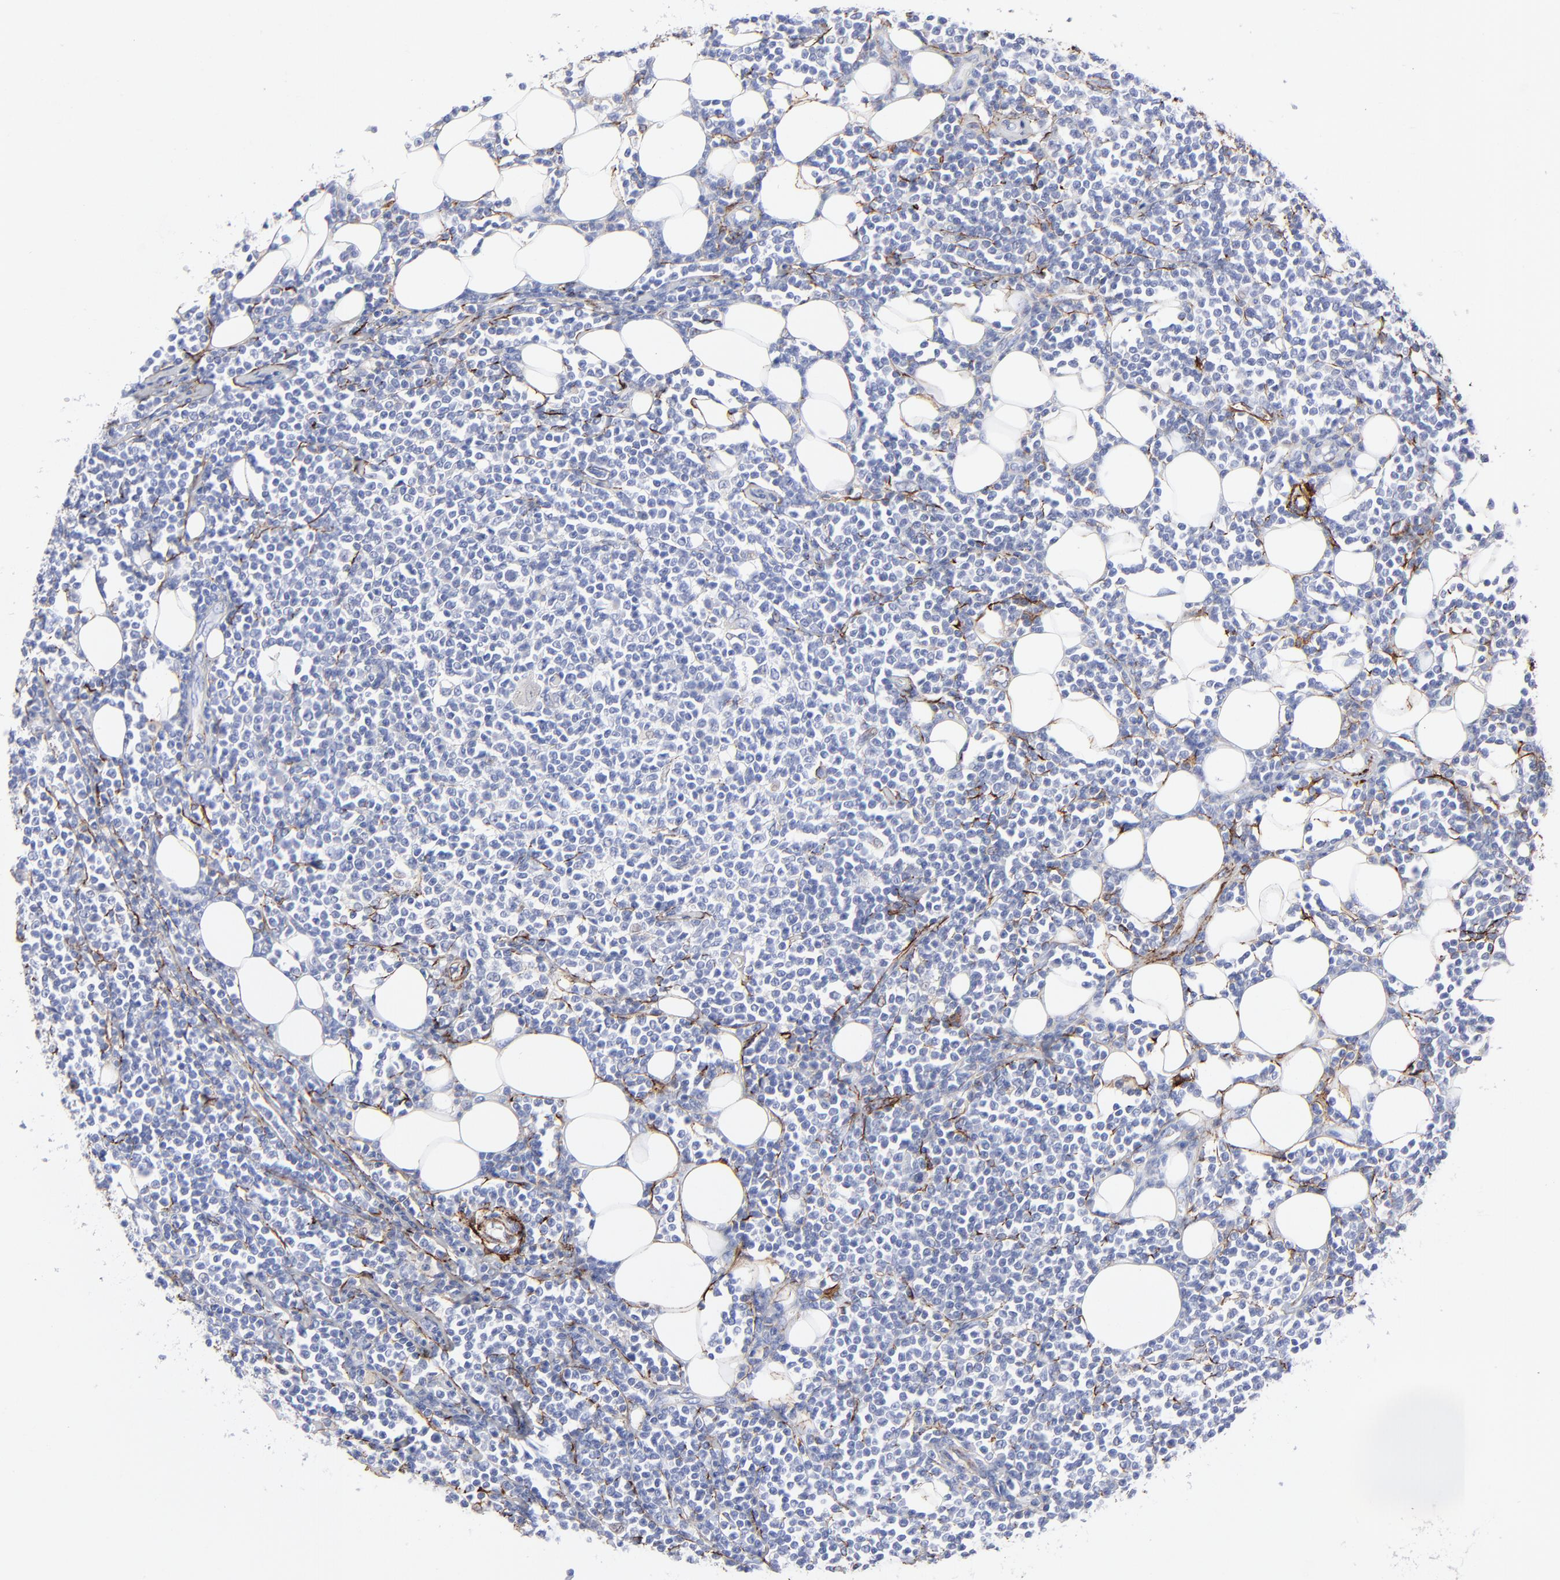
{"staining": {"intensity": "negative", "quantity": "none", "location": "none"}, "tissue": "lymphoma", "cell_type": "Tumor cells", "image_type": "cancer", "snomed": [{"axis": "morphology", "description": "Malignant lymphoma, non-Hodgkin's type, Low grade"}, {"axis": "topography", "description": "Soft tissue"}], "caption": "Immunohistochemistry image of neoplastic tissue: low-grade malignant lymphoma, non-Hodgkin's type stained with DAB (3,3'-diaminobenzidine) reveals no significant protein staining in tumor cells. (Stains: DAB immunohistochemistry with hematoxylin counter stain, Microscopy: brightfield microscopy at high magnification).", "gene": "FBLN2", "patient": {"sex": "male", "age": 92}}